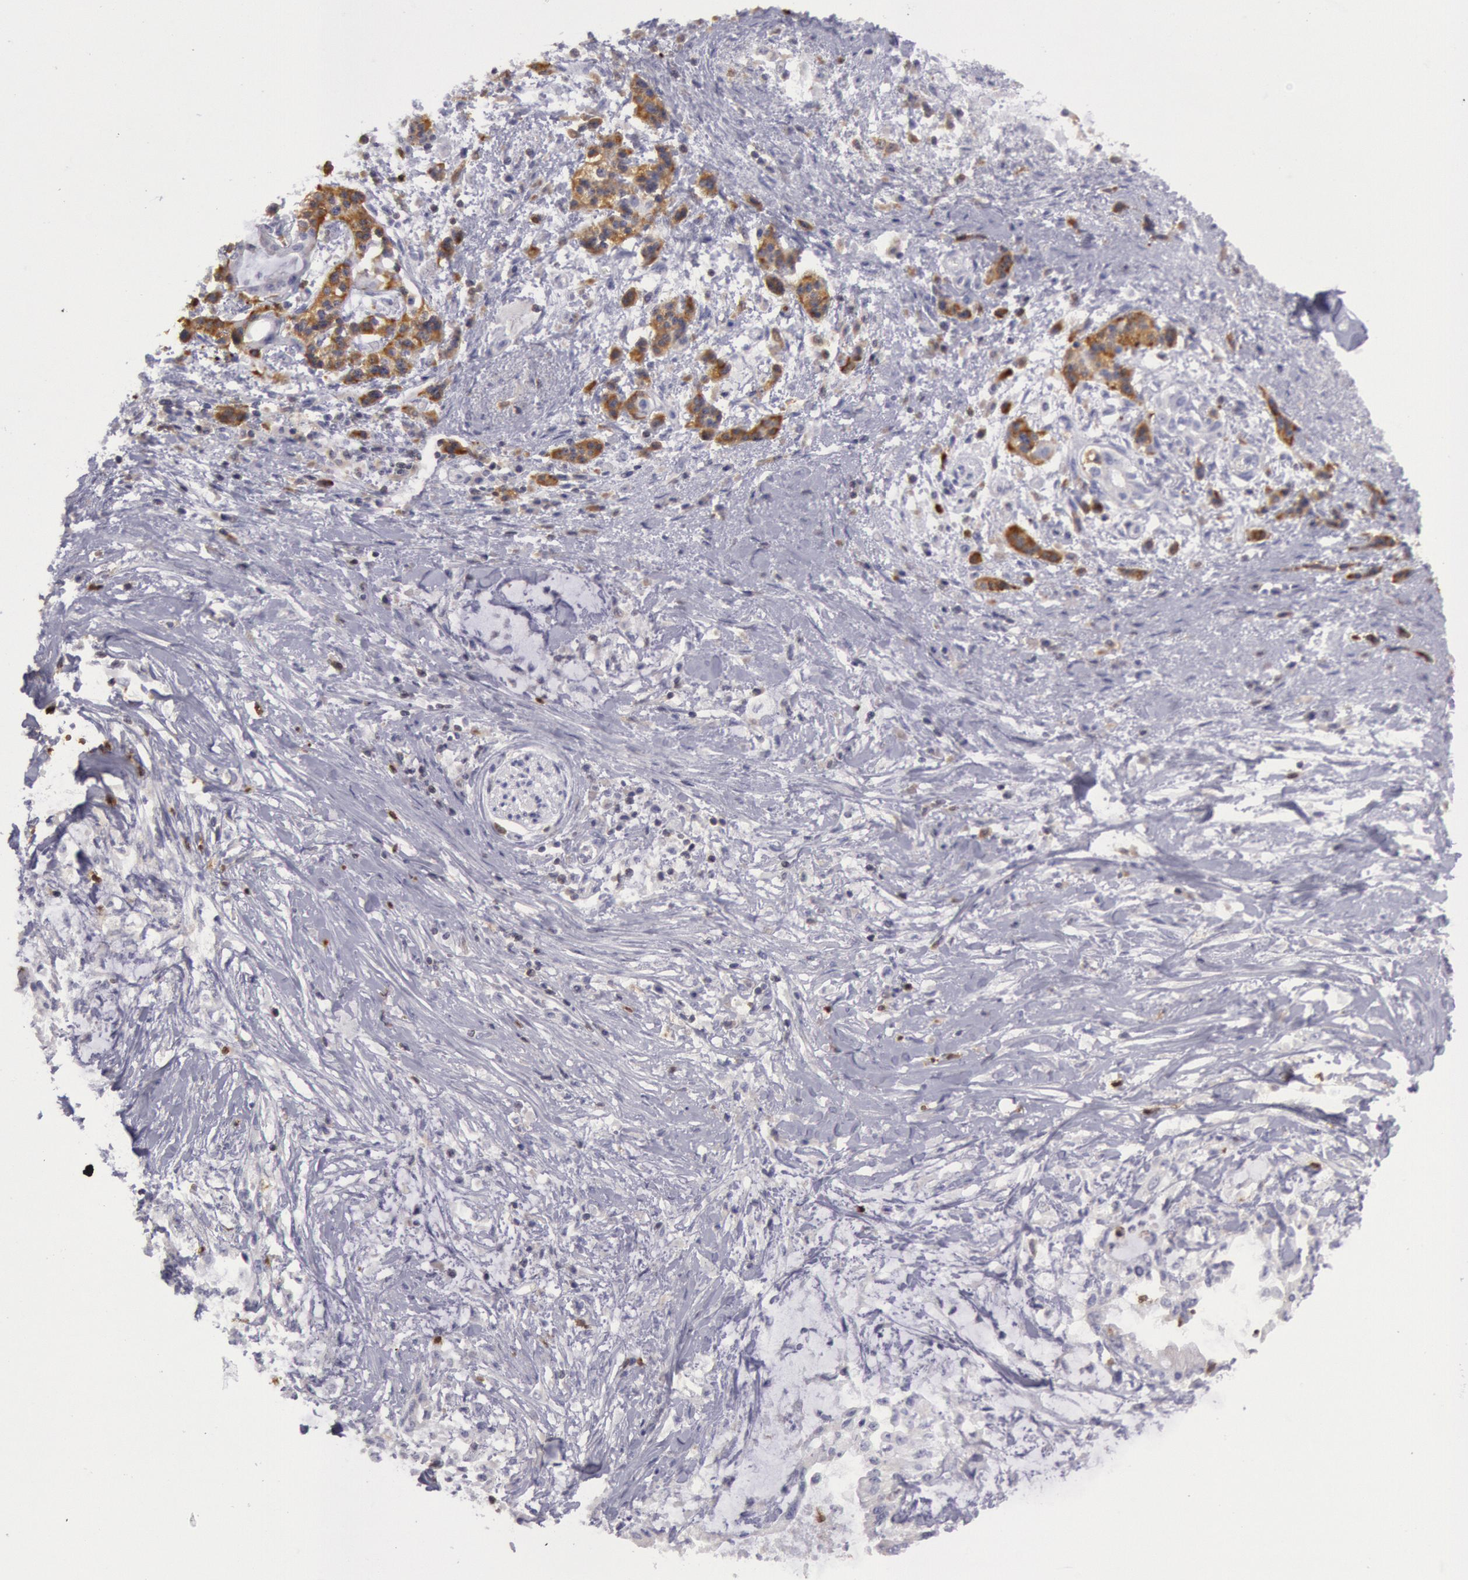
{"staining": {"intensity": "negative", "quantity": "none", "location": "none"}, "tissue": "pancreatic cancer", "cell_type": "Tumor cells", "image_type": "cancer", "snomed": [{"axis": "morphology", "description": "Adenocarcinoma, NOS"}, {"axis": "topography", "description": "Pancreas"}], "caption": "Histopathology image shows no protein staining in tumor cells of pancreatic cancer (adenocarcinoma) tissue. (Brightfield microscopy of DAB (3,3'-diaminobenzidine) IHC at high magnification).", "gene": "RAB27A", "patient": {"sex": "female", "age": 64}}